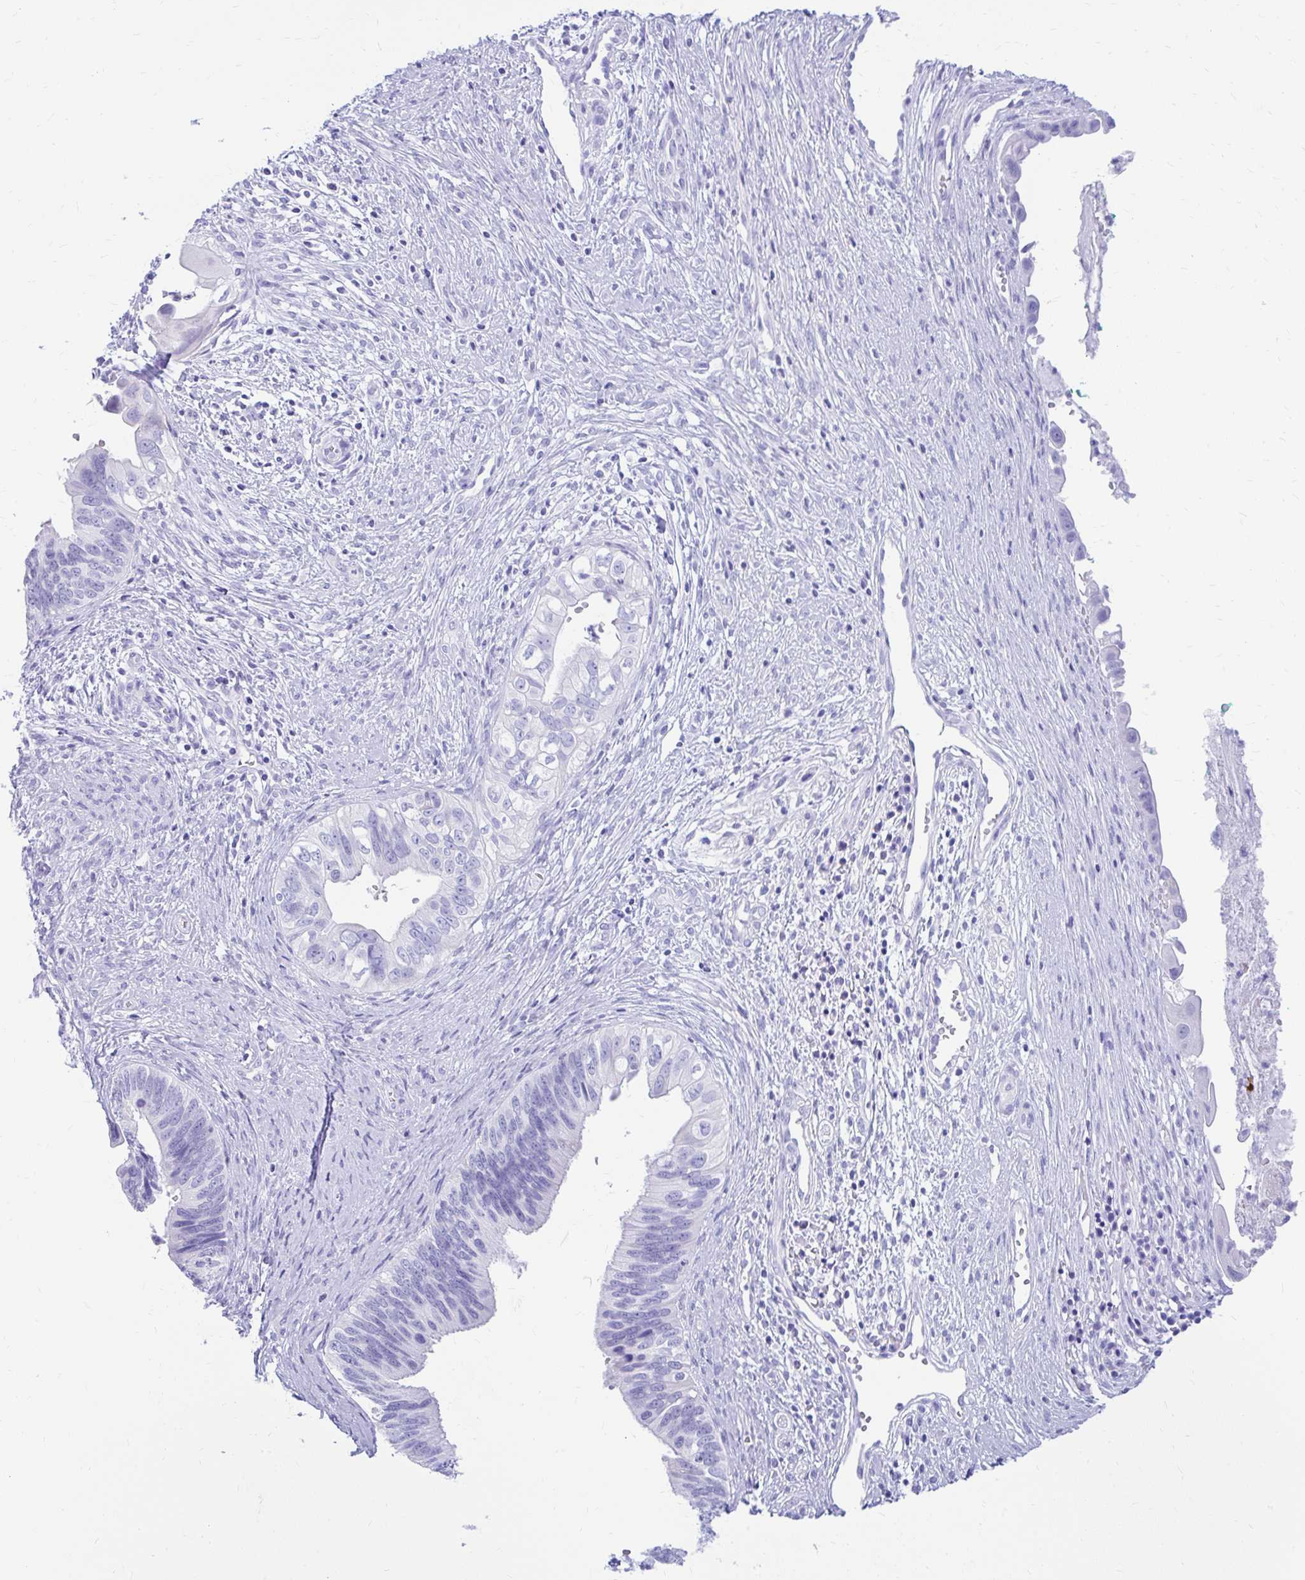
{"staining": {"intensity": "negative", "quantity": "none", "location": "none"}, "tissue": "cervical cancer", "cell_type": "Tumor cells", "image_type": "cancer", "snomed": [{"axis": "morphology", "description": "Adenocarcinoma, NOS"}, {"axis": "topography", "description": "Cervix"}], "caption": "IHC photomicrograph of neoplastic tissue: human adenocarcinoma (cervical) stained with DAB displays no significant protein positivity in tumor cells.", "gene": "NSG2", "patient": {"sex": "female", "age": 42}}